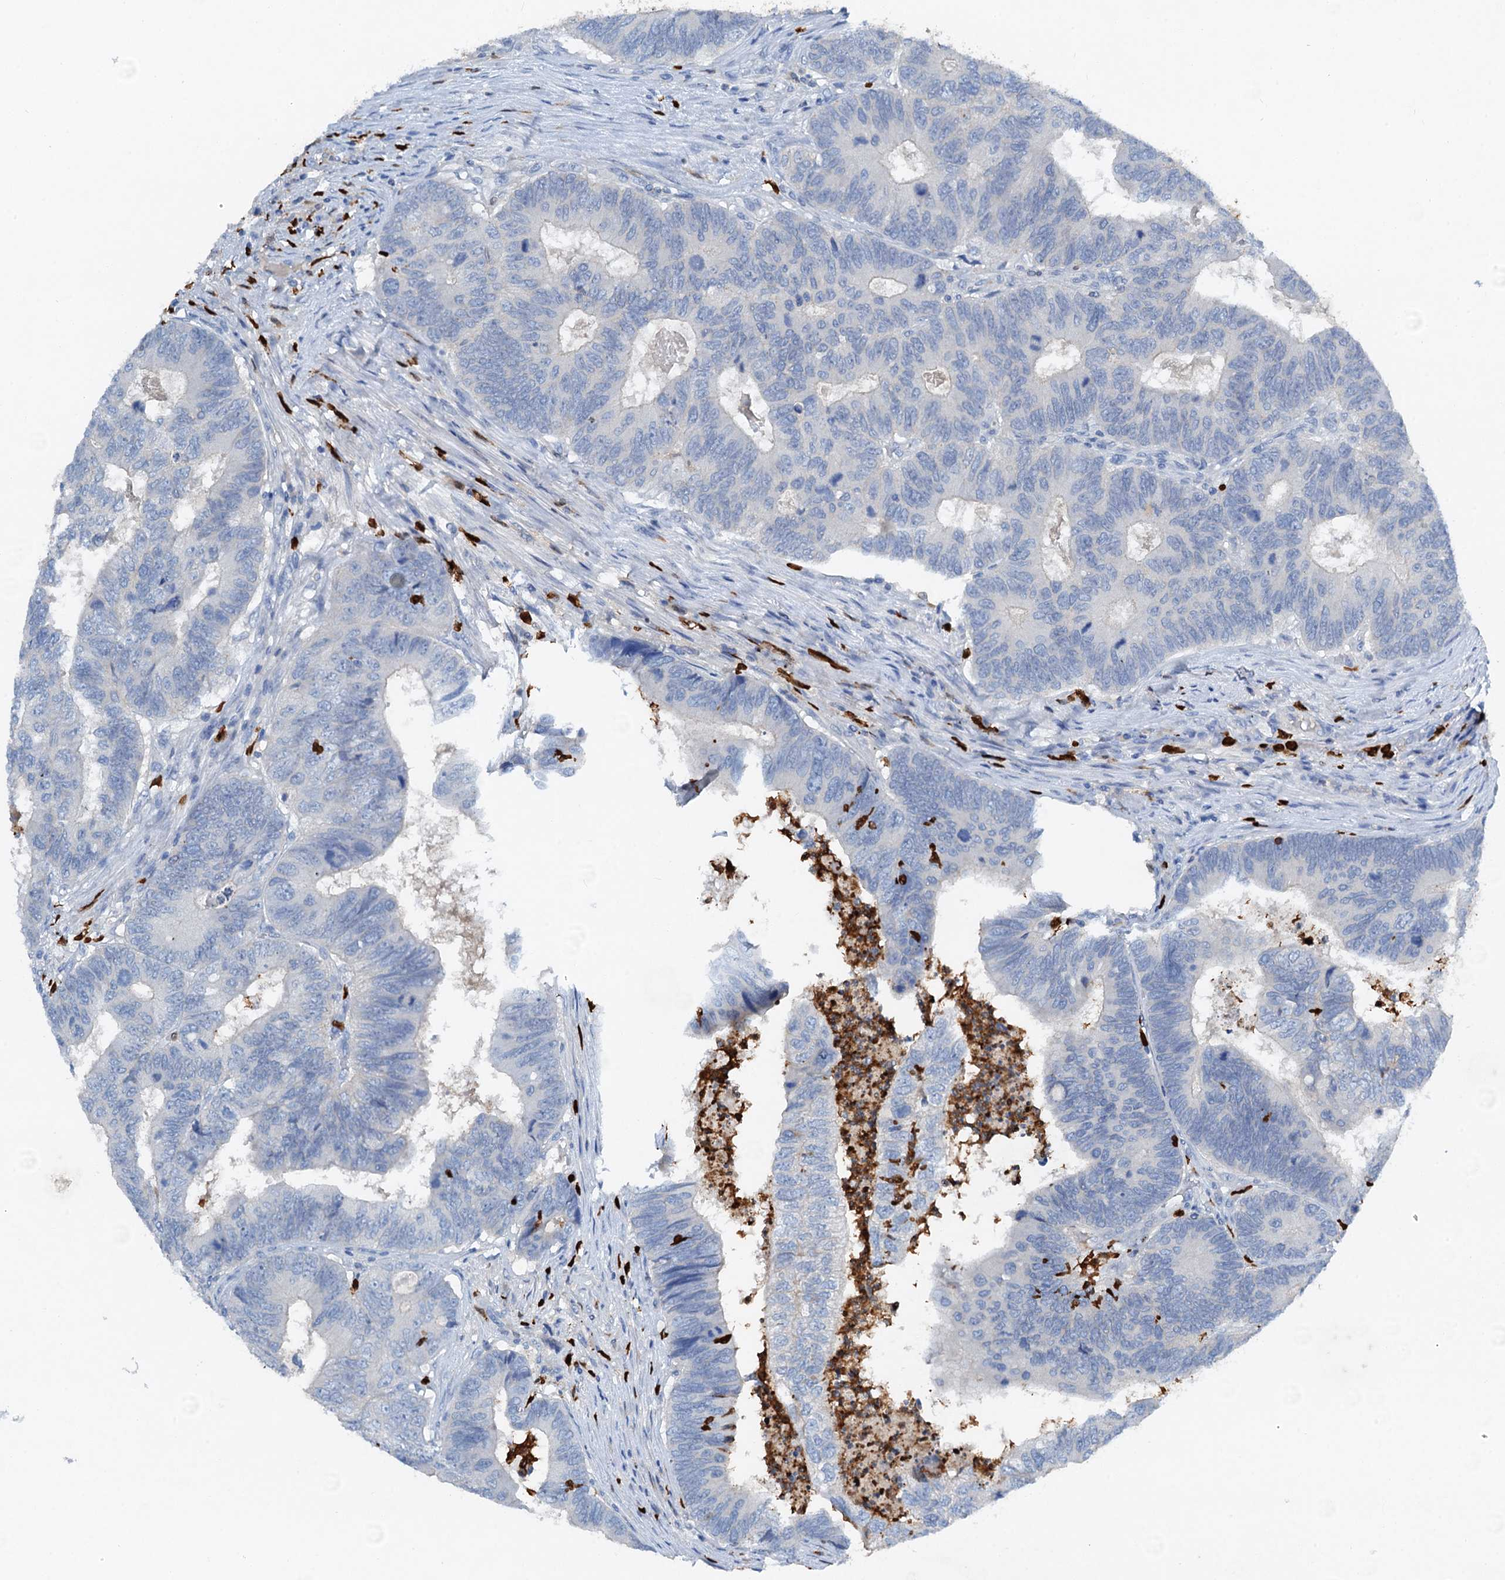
{"staining": {"intensity": "negative", "quantity": "none", "location": "none"}, "tissue": "colorectal cancer", "cell_type": "Tumor cells", "image_type": "cancer", "snomed": [{"axis": "morphology", "description": "Adenocarcinoma, NOS"}, {"axis": "topography", "description": "Colon"}], "caption": "Immunohistochemistry (IHC) image of colorectal cancer (adenocarcinoma) stained for a protein (brown), which demonstrates no positivity in tumor cells.", "gene": "OTOA", "patient": {"sex": "female", "age": 67}}